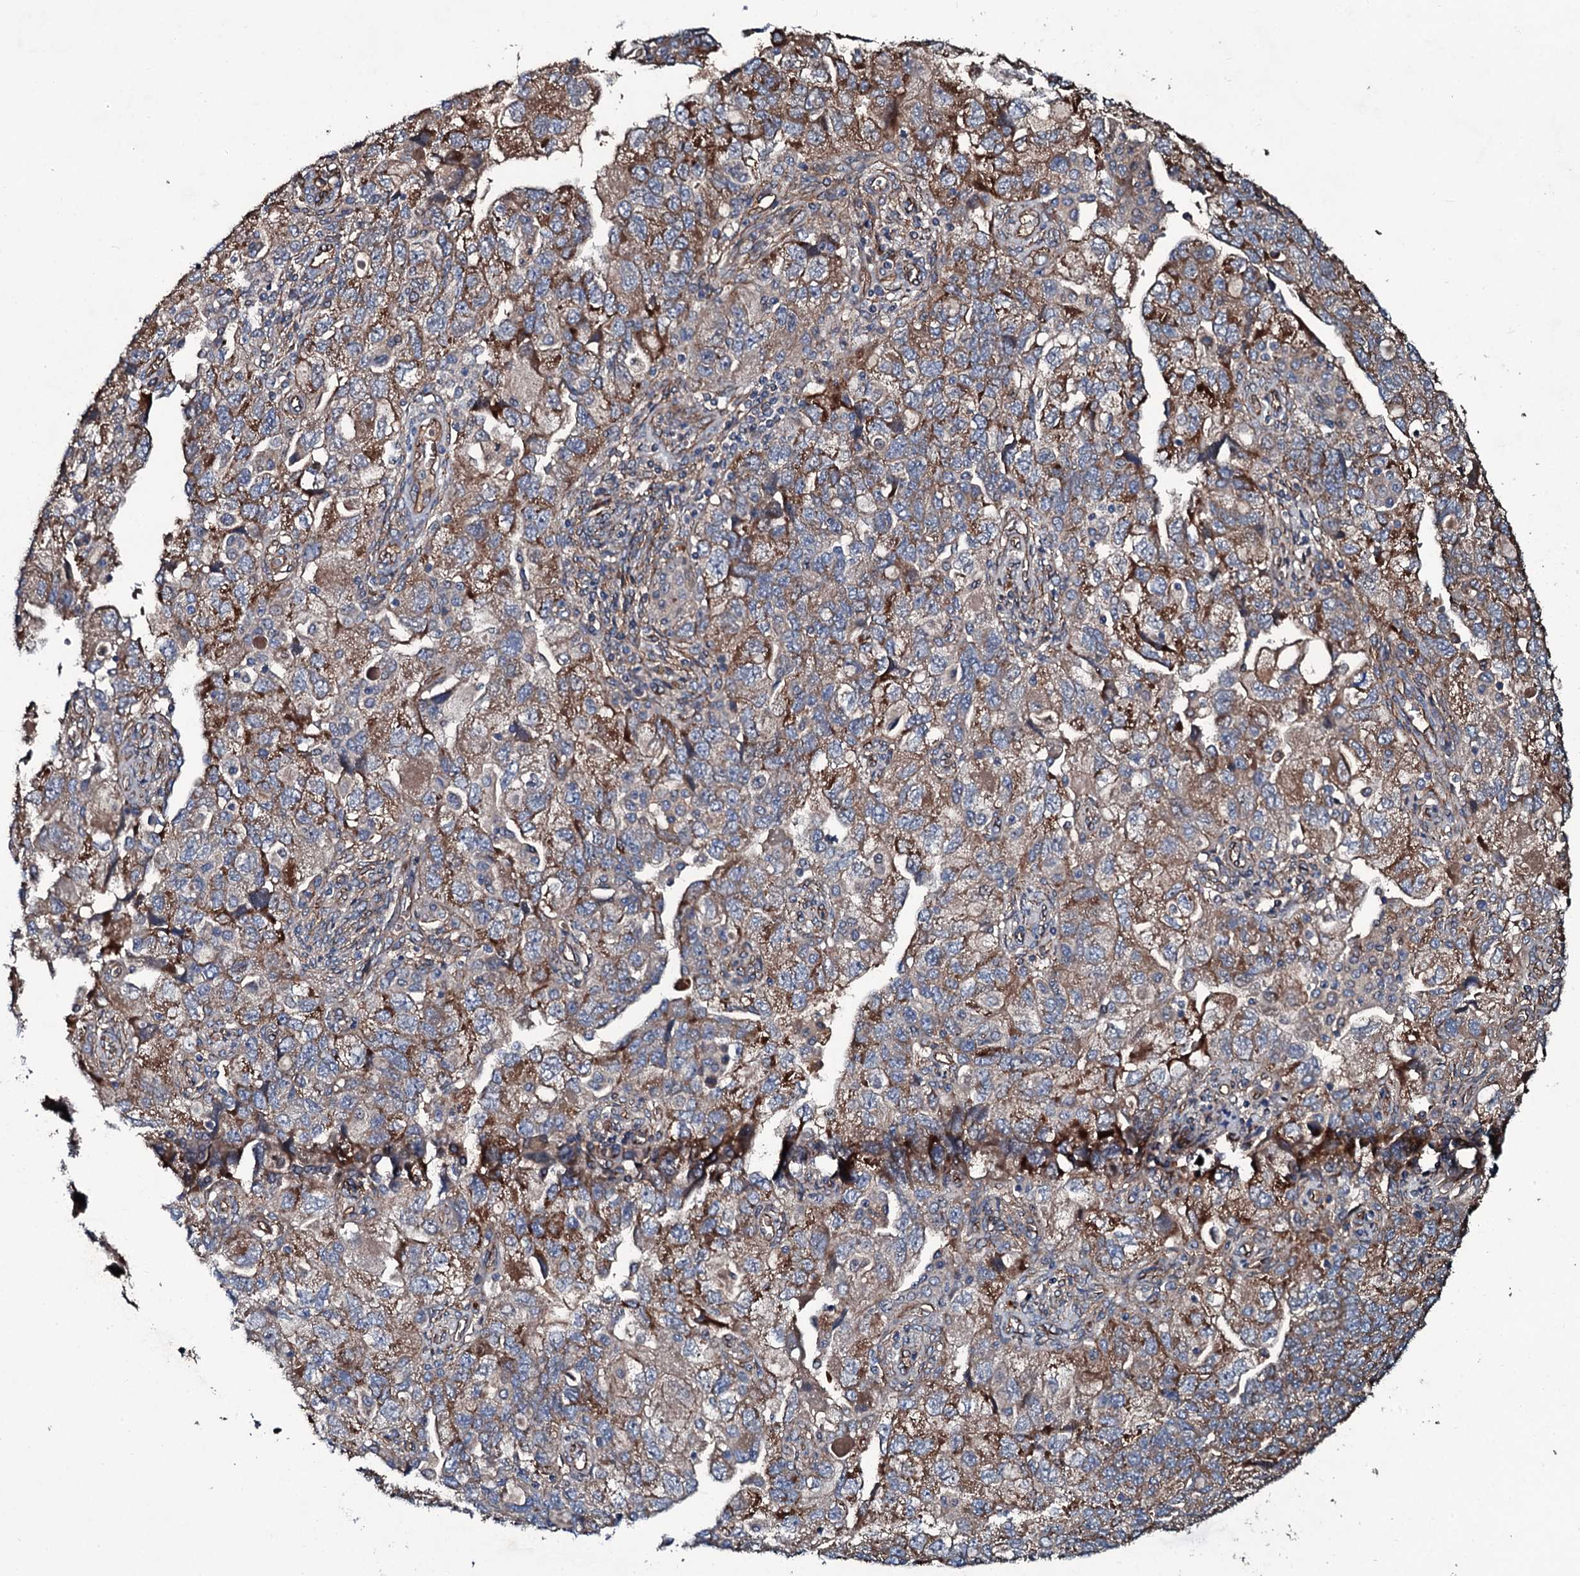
{"staining": {"intensity": "moderate", "quantity": ">75%", "location": "cytoplasmic/membranous"}, "tissue": "ovarian cancer", "cell_type": "Tumor cells", "image_type": "cancer", "snomed": [{"axis": "morphology", "description": "Carcinoma, NOS"}, {"axis": "morphology", "description": "Cystadenocarcinoma, serous, NOS"}, {"axis": "topography", "description": "Ovary"}], "caption": "About >75% of tumor cells in human serous cystadenocarcinoma (ovarian) exhibit moderate cytoplasmic/membranous protein expression as visualized by brown immunohistochemical staining.", "gene": "DMAC2", "patient": {"sex": "female", "age": 69}}